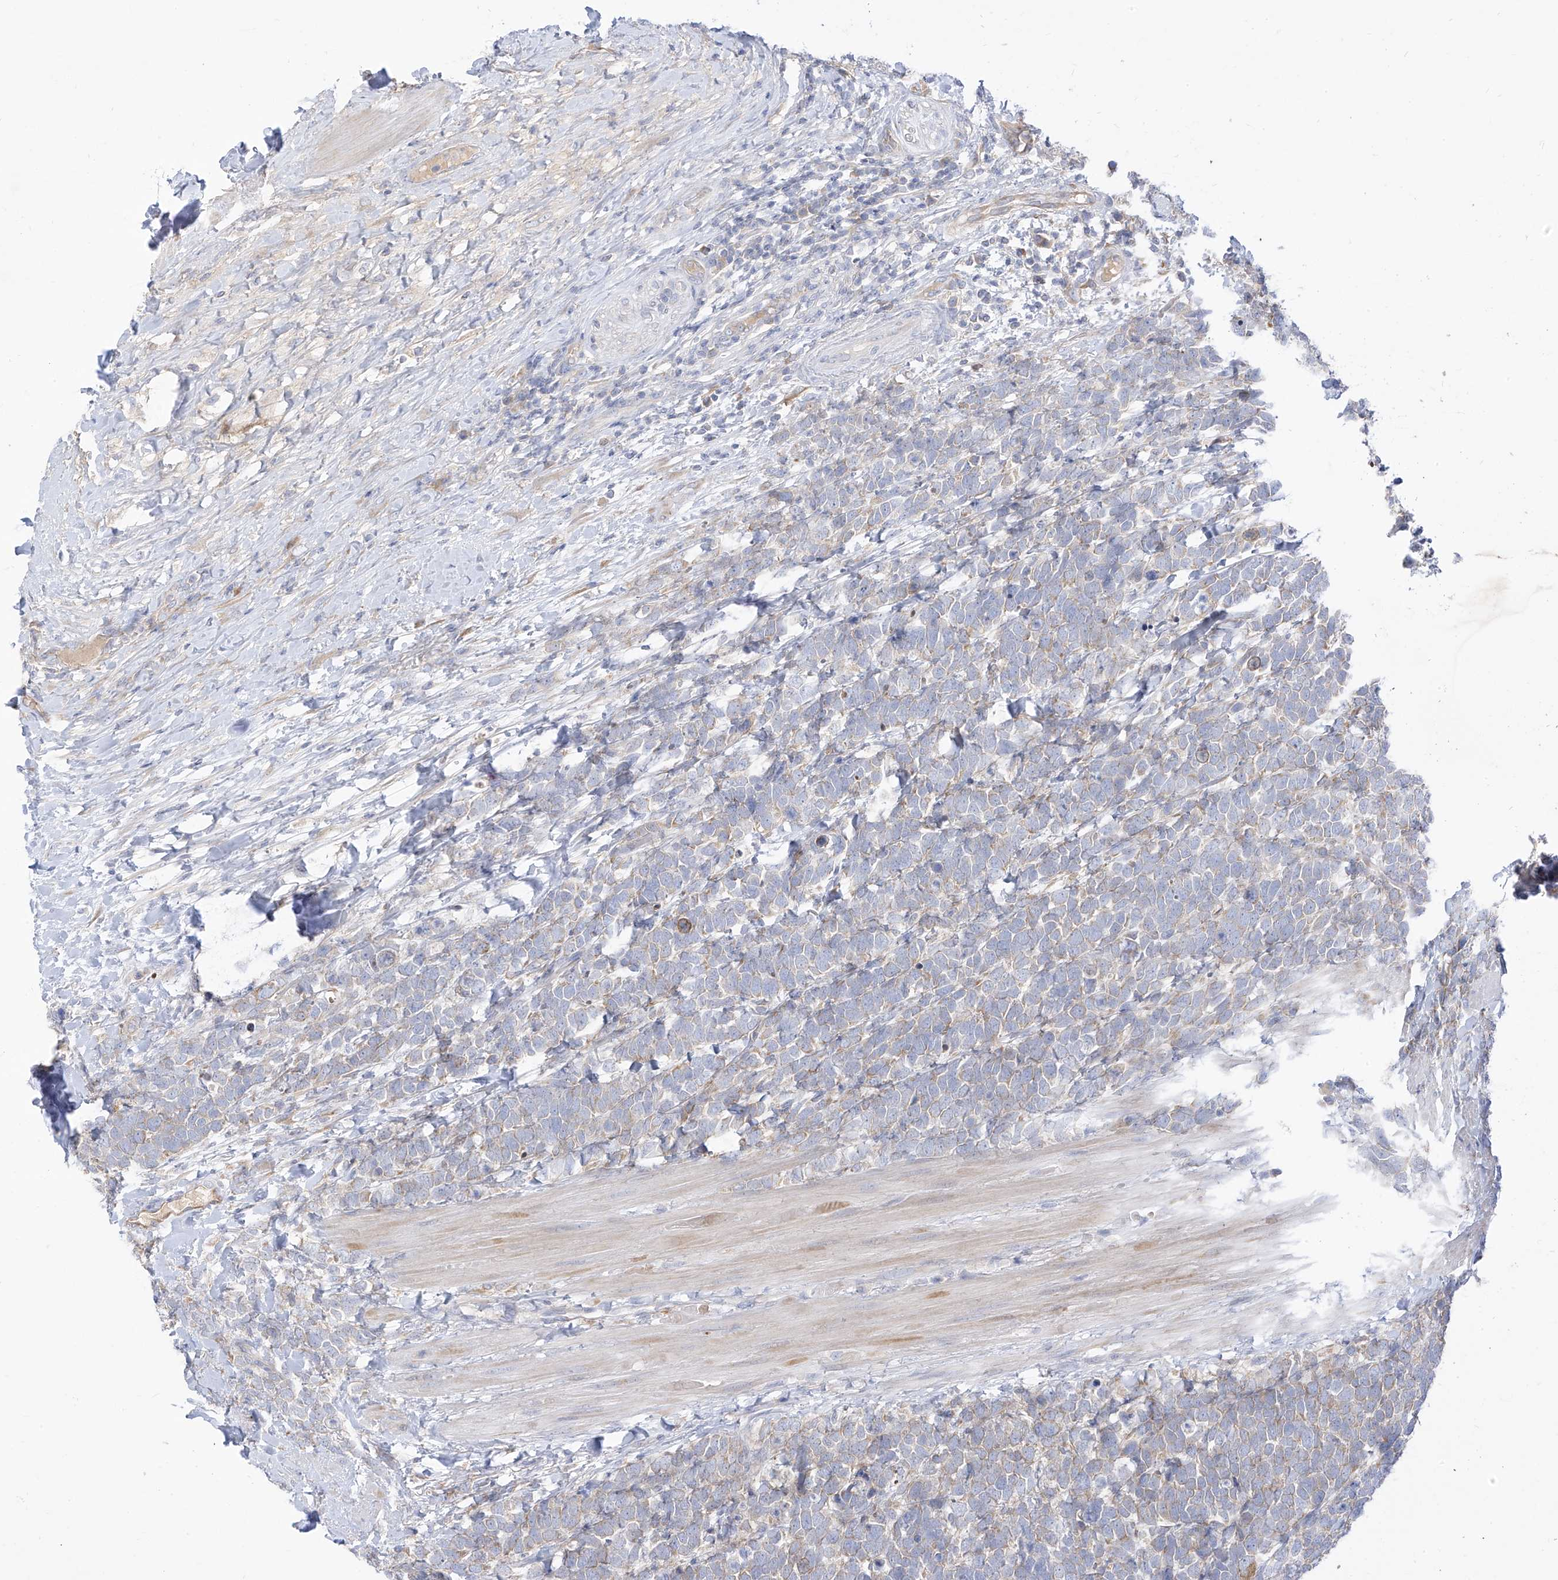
{"staining": {"intensity": "weak", "quantity": ">75%", "location": "cytoplasmic/membranous"}, "tissue": "urothelial cancer", "cell_type": "Tumor cells", "image_type": "cancer", "snomed": [{"axis": "morphology", "description": "Urothelial carcinoma, High grade"}, {"axis": "topography", "description": "Urinary bladder"}], "caption": "Immunohistochemistry histopathology image of neoplastic tissue: human urothelial cancer stained using immunohistochemistry (IHC) reveals low levels of weak protein expression localized specifically in the cytoplasmic/membranous of tumor cells, appearing as a cytoplasmic/membranous brown color.", "gene": "RASA2", "patient": {"sex": "female", "age": 82}}